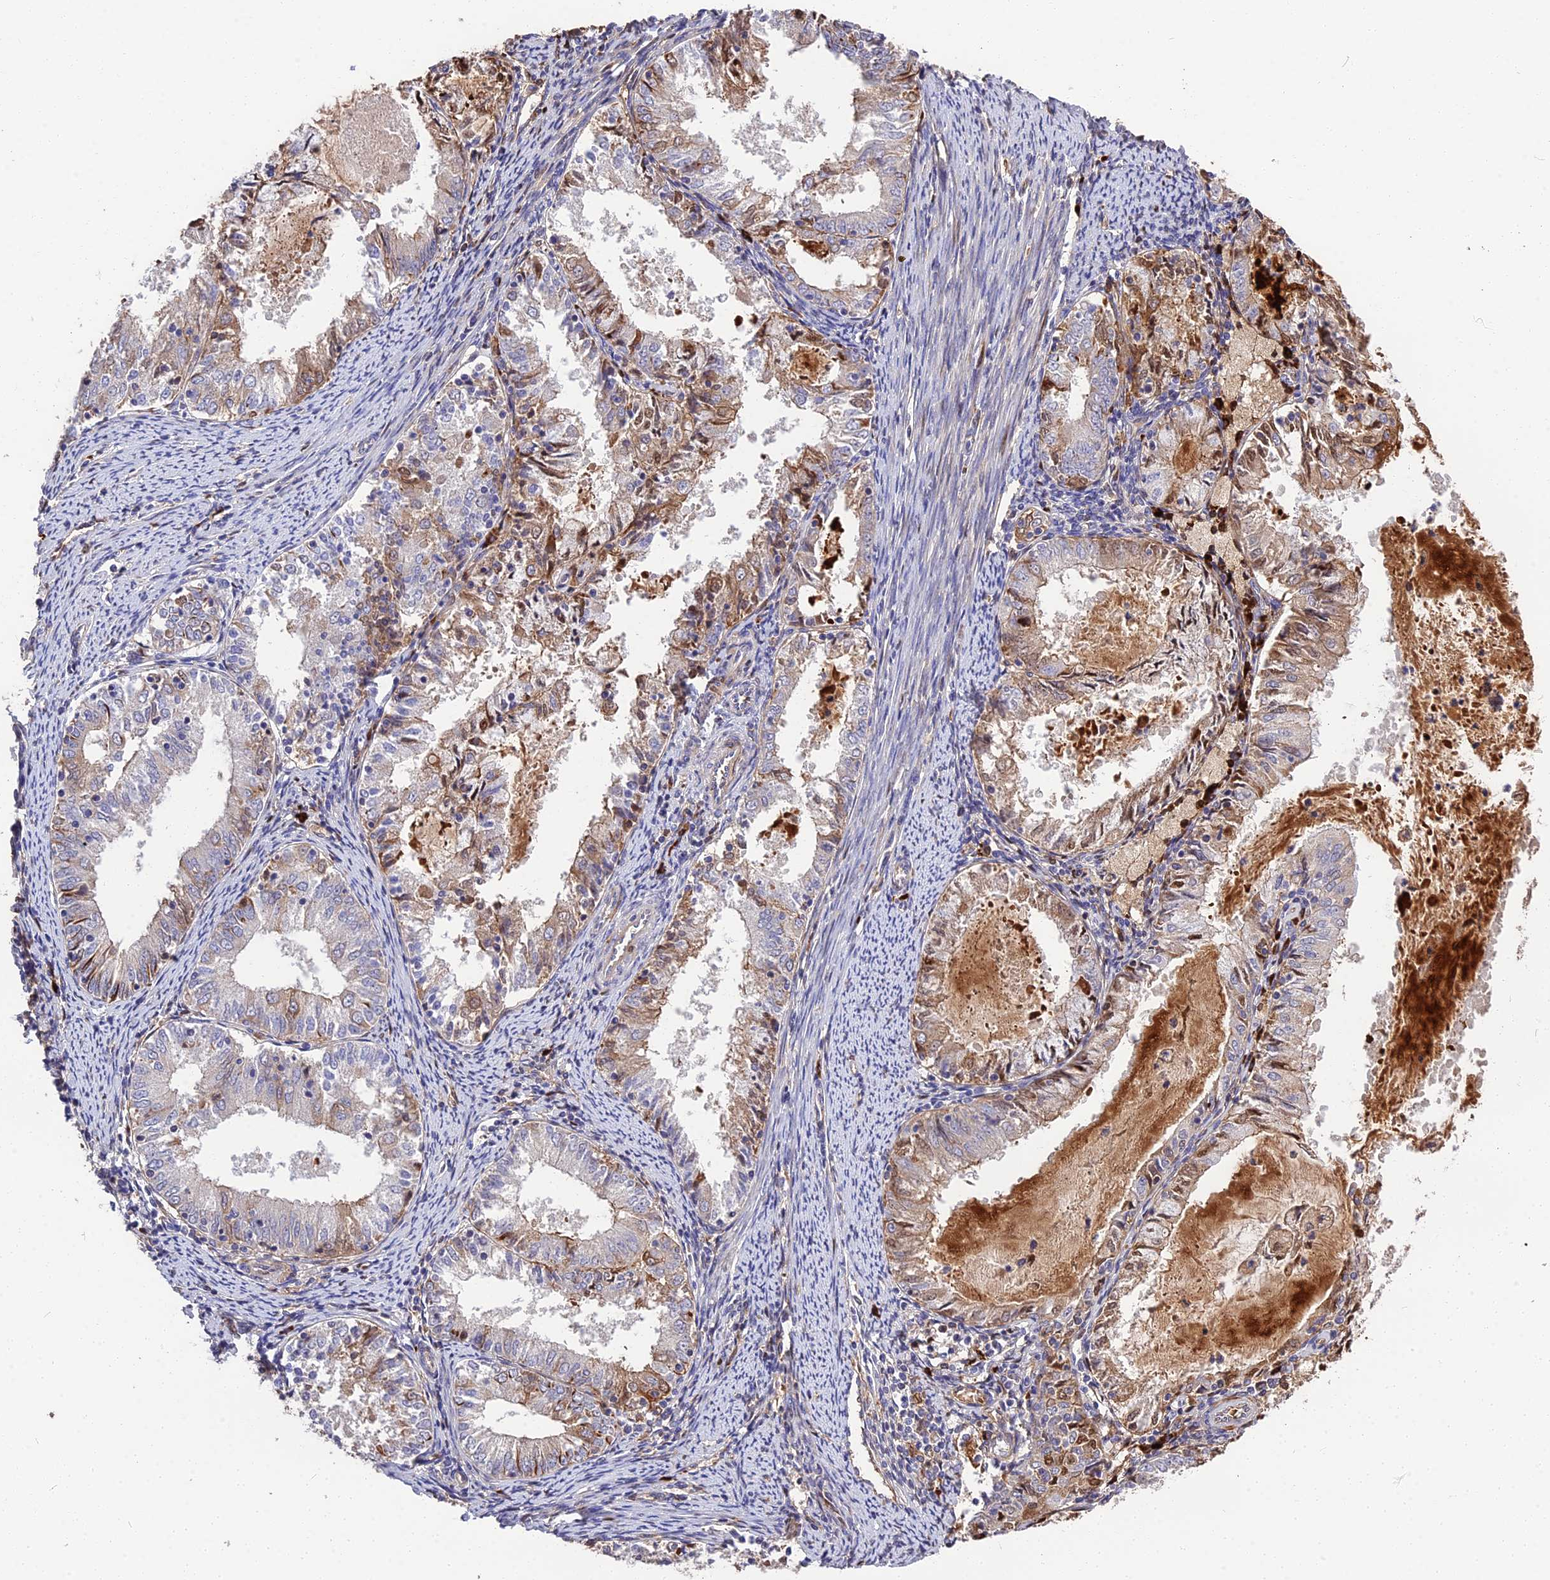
{"staining": {"intensity": "weak", "quantity": "<25%", "location": "cytoplasmic/membranous"}, "tissue": "endometrial cancer", "cell_type": "Tumor cells", "image_type": "cancer", "snomed": [{"axis": "morphology", "description": "Adenocarcinoma, NOS"}, {"axis": "topography", "description": "Endometrium"}], "caption": "Tumor cells show no significant protein expression in adenocarcinoma (endometrial).", "gene": "MFSD2A", "patient": {"sex": "female", "age": 57}}